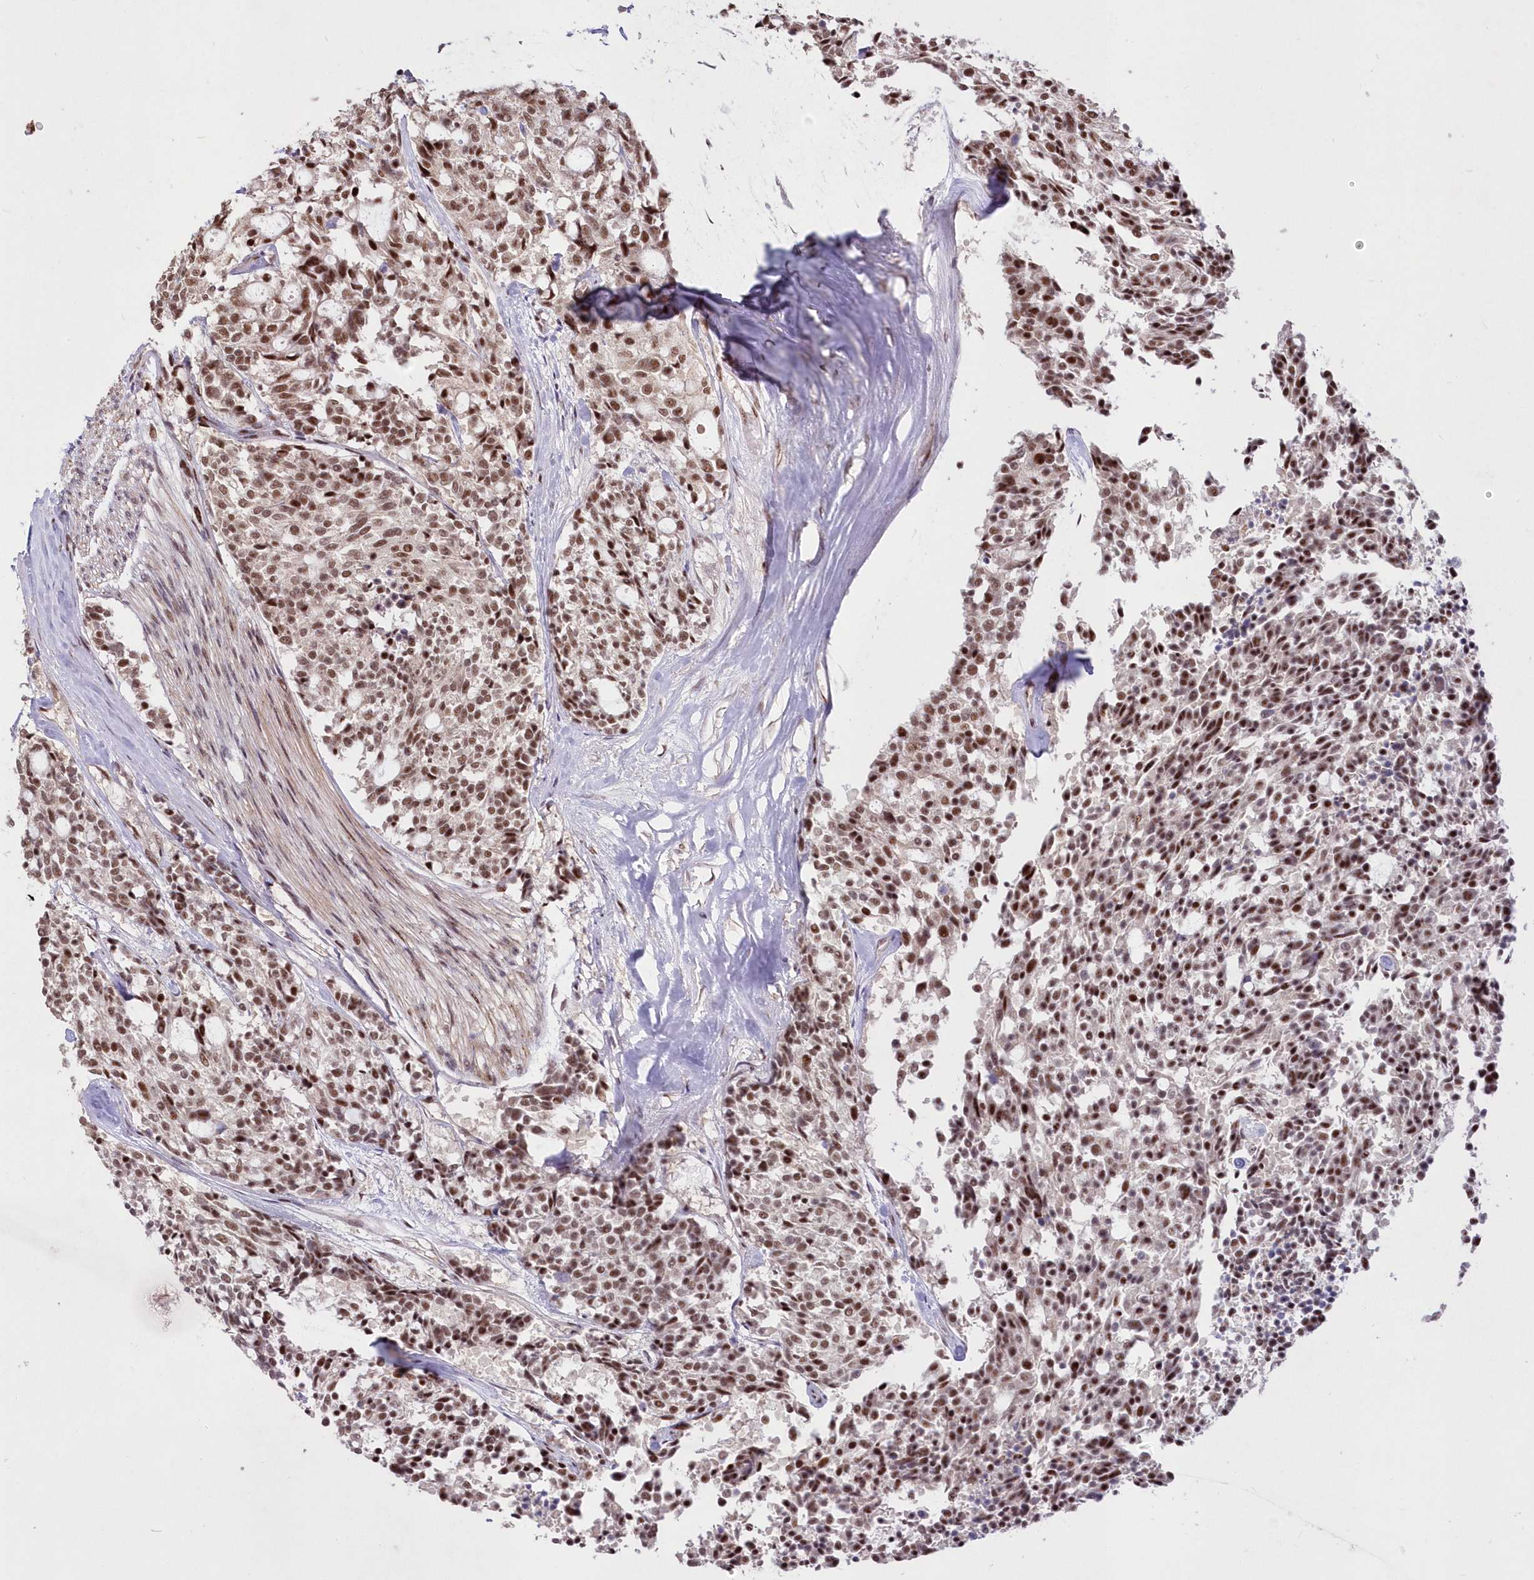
{"staining": {"intensity": "moderate", "quantity": ">75%", "location": "nuclear"}, "tissue": "carcinoid", "cell_type": "Tumor cells", "image_type": "cancer", "snomed": [{"axis": "morphology", "description": "Carcinoid, malignant, NOS"}, {"axis": "topography", "description": "Pancreas"}], "caption": "Malignant carcinoid was stained to show a protein in brown. There is medium levels of moderate nuclear expression in approximately >75% of tumor cells.", "gene": "WBP1L", "patient": {"sex": "female", "age": 54}}